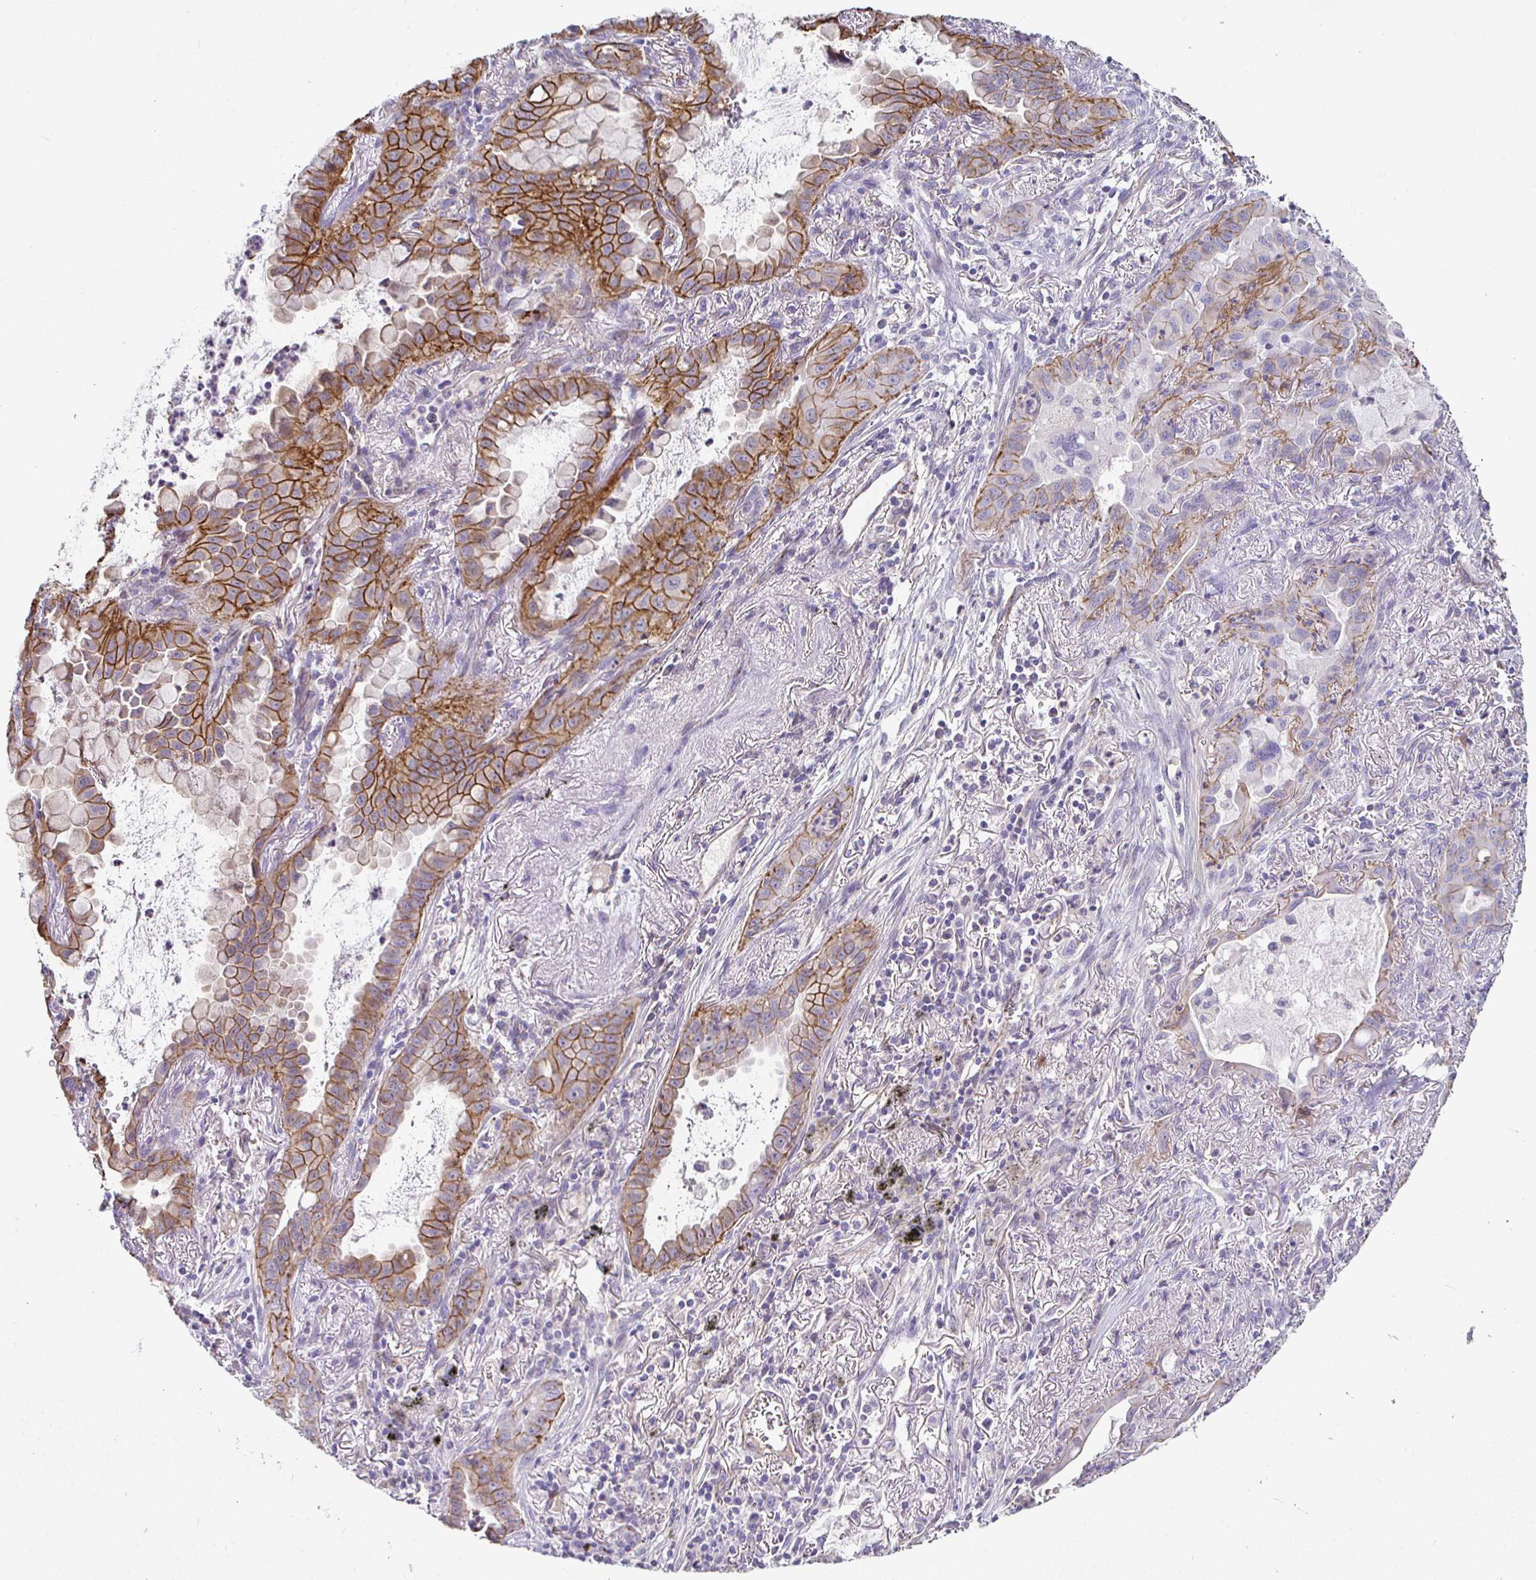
{"staining": {"intensity": "moderate", "quantity": ">75%", "location": "cytoplasmic/membranous"}, "tissue": "lung cancer", "cell_type": "Tumor cells", "image_type": "cancer", "snomed": [{"axis": "morphology", "description": "Adenocarcinoma, NOS"}, {"axis": "topography", "description": "Lung"}], "caption": "An IHC micrograph of neoplastic tissue is shown. Protein staining in brown labels moderate cytoplasmic/membranous positivity in lung cancer (adenocarcinoma) within tumor cells. (Stains: DAB in brown, nuclei in blue, Microscopy: brightfield microscopy at high magnification).", "gene": "PIWIL3", "patient": {"sex": "male", "age": 65}}